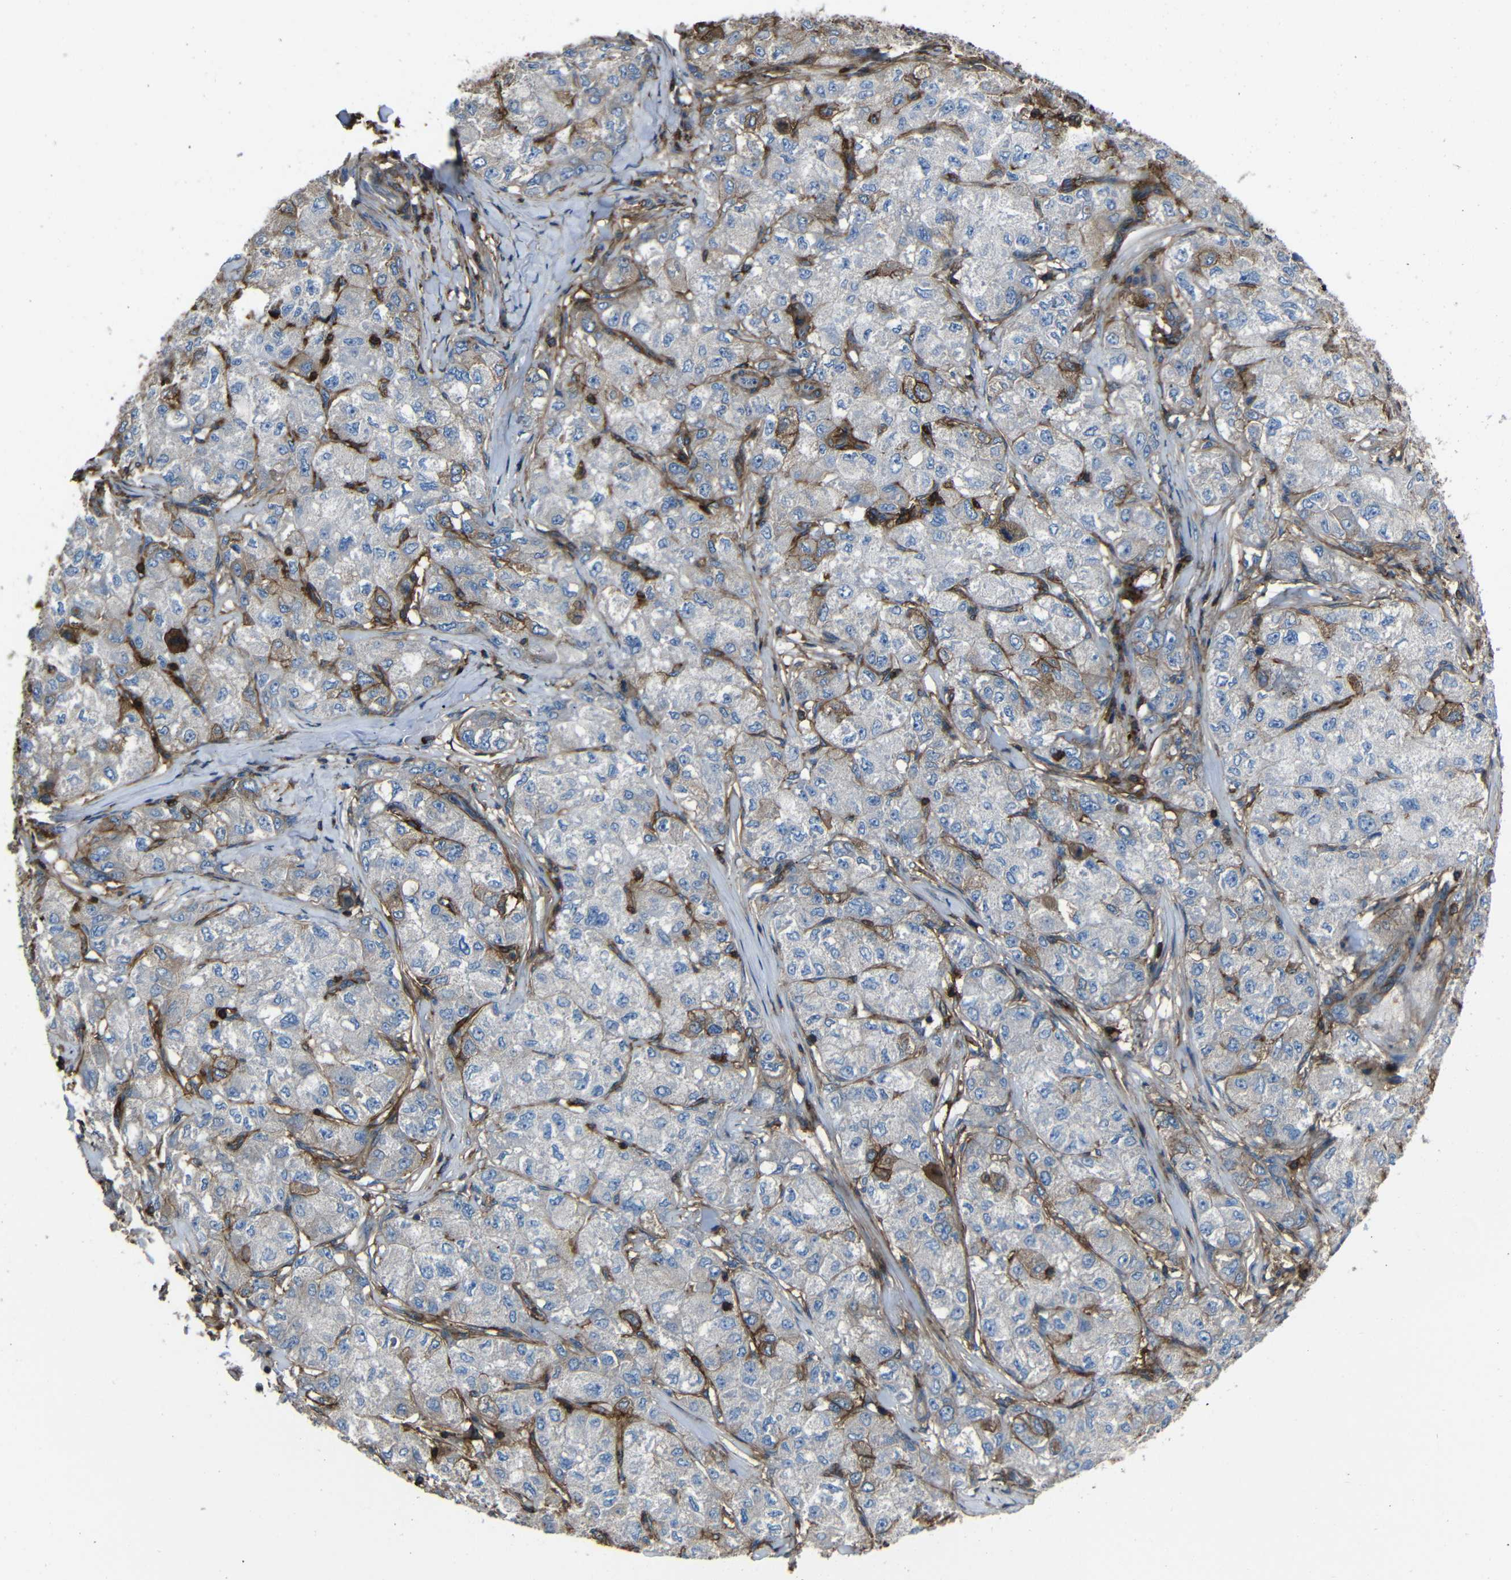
{"staining": {"intensity": "negative", "quantity": "none", "location": "none"}, "tissue": "liver cancer", "cell_type": "Tumor cells", "image_type": "cancer", "snomed": [{"axis": "morphology", "description": "Carcinoma, Hepatocellular, NOS"}, {"axis": "topography", "description": "Liver"}], "caption": "Immunohistochemical staining of liver hepatocellular carcinoma demonstrates no significant expression in tumor cells.", "gene": "ADGRE5", "patient": {"sex": "male", "age": 80}}